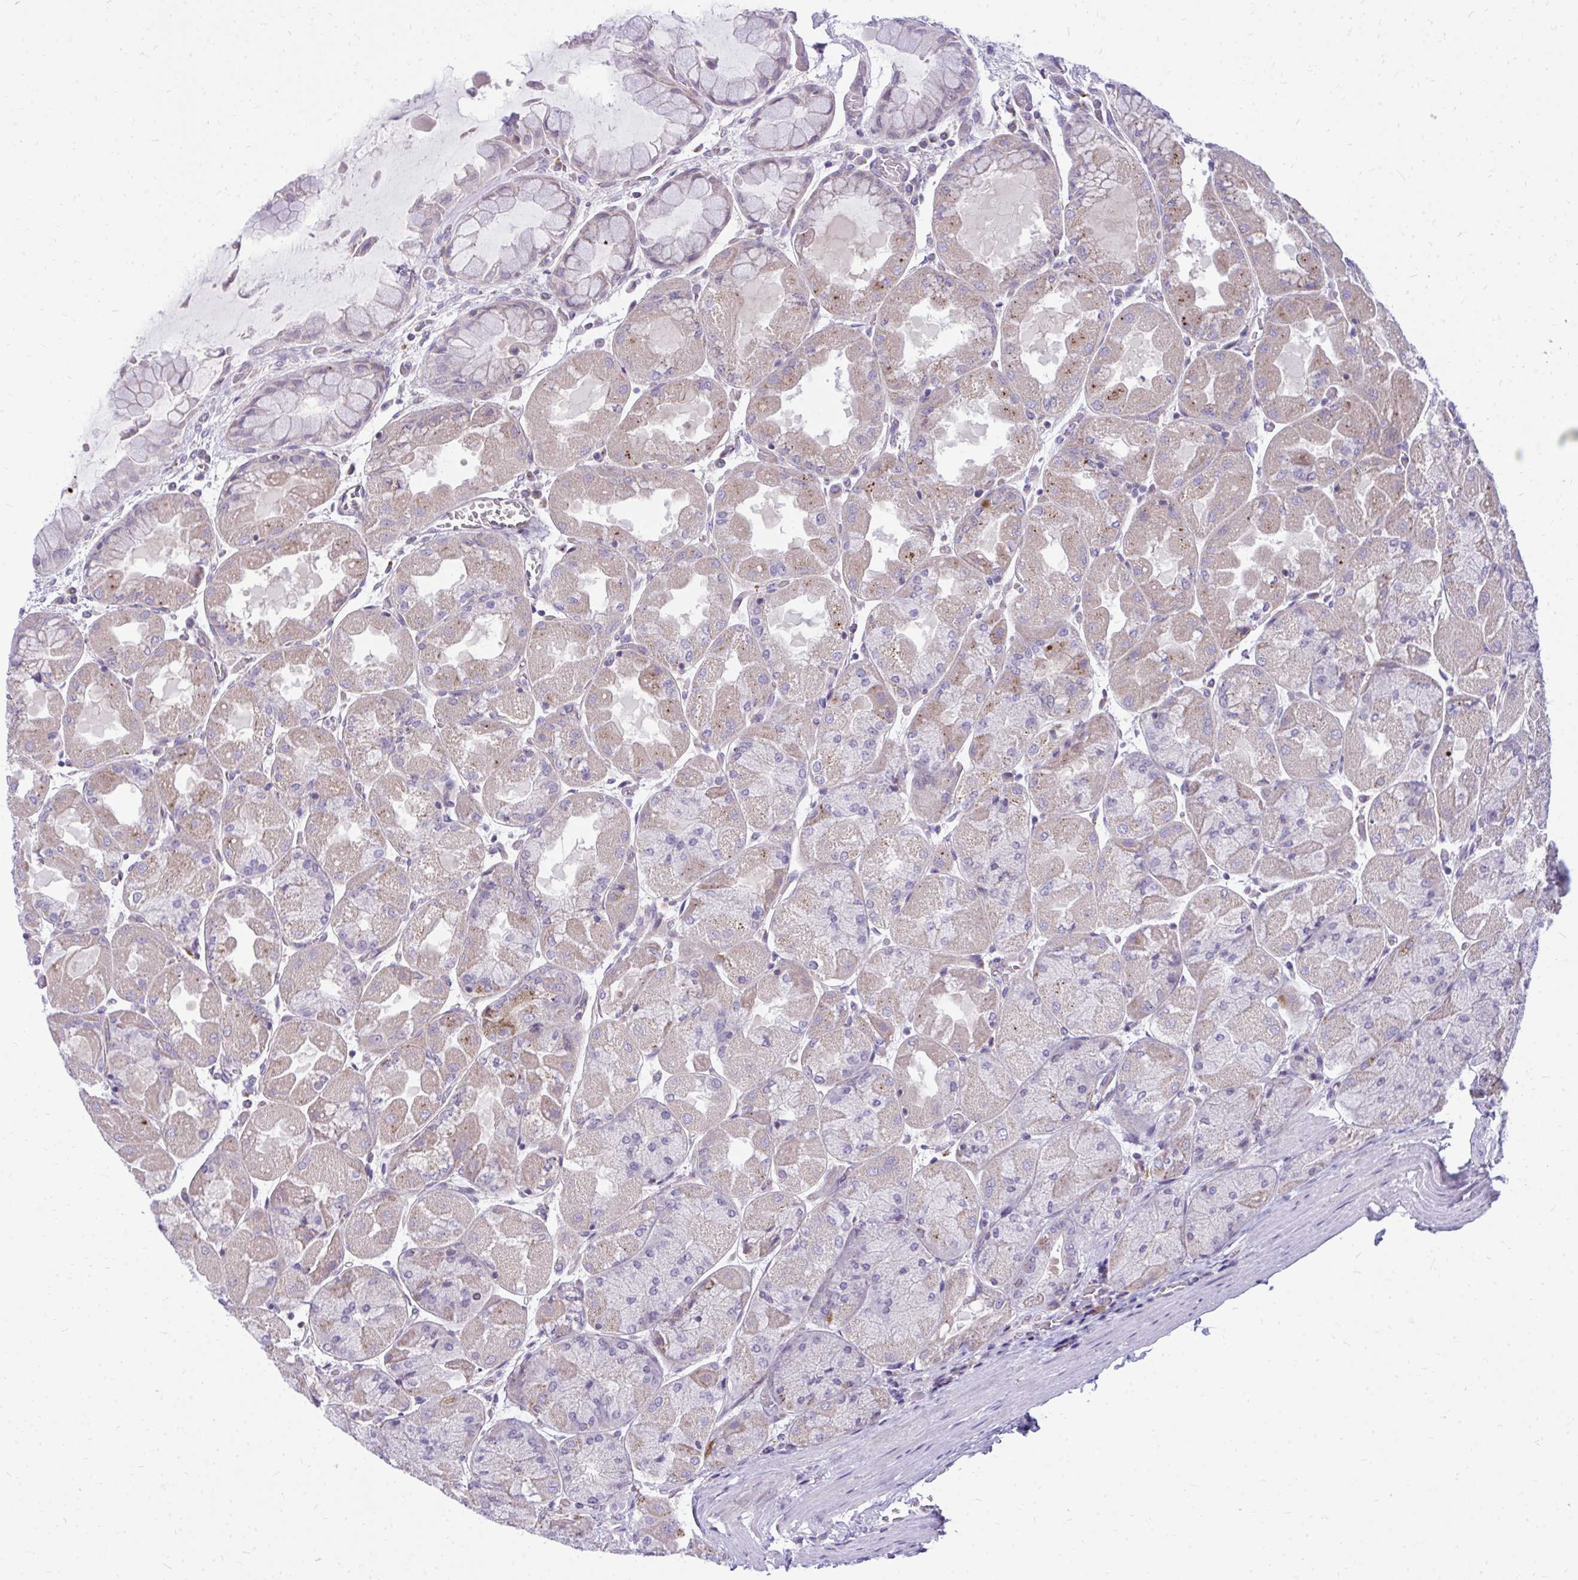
{"staining": {"intensity": "weak", "quantity": "25%-75%", "location": "cytoplasmic/membranous"}, "tissue": "stomach", "cell_type": "Glandular cells", "image_type": "normal", "snomed": [{"axis": "morphology", "description": "Normal tissue, NOS"}, {"axis": "topography", "description": "Stomach"}], "caption": "Stomach stained with immunohistochemistry shows weak cytoplasmic/membranous staining in approximately 25%-75% of glandular cells.", "gene": "ZSCAN25", "patient": {"sex": "female", "age": 61}}